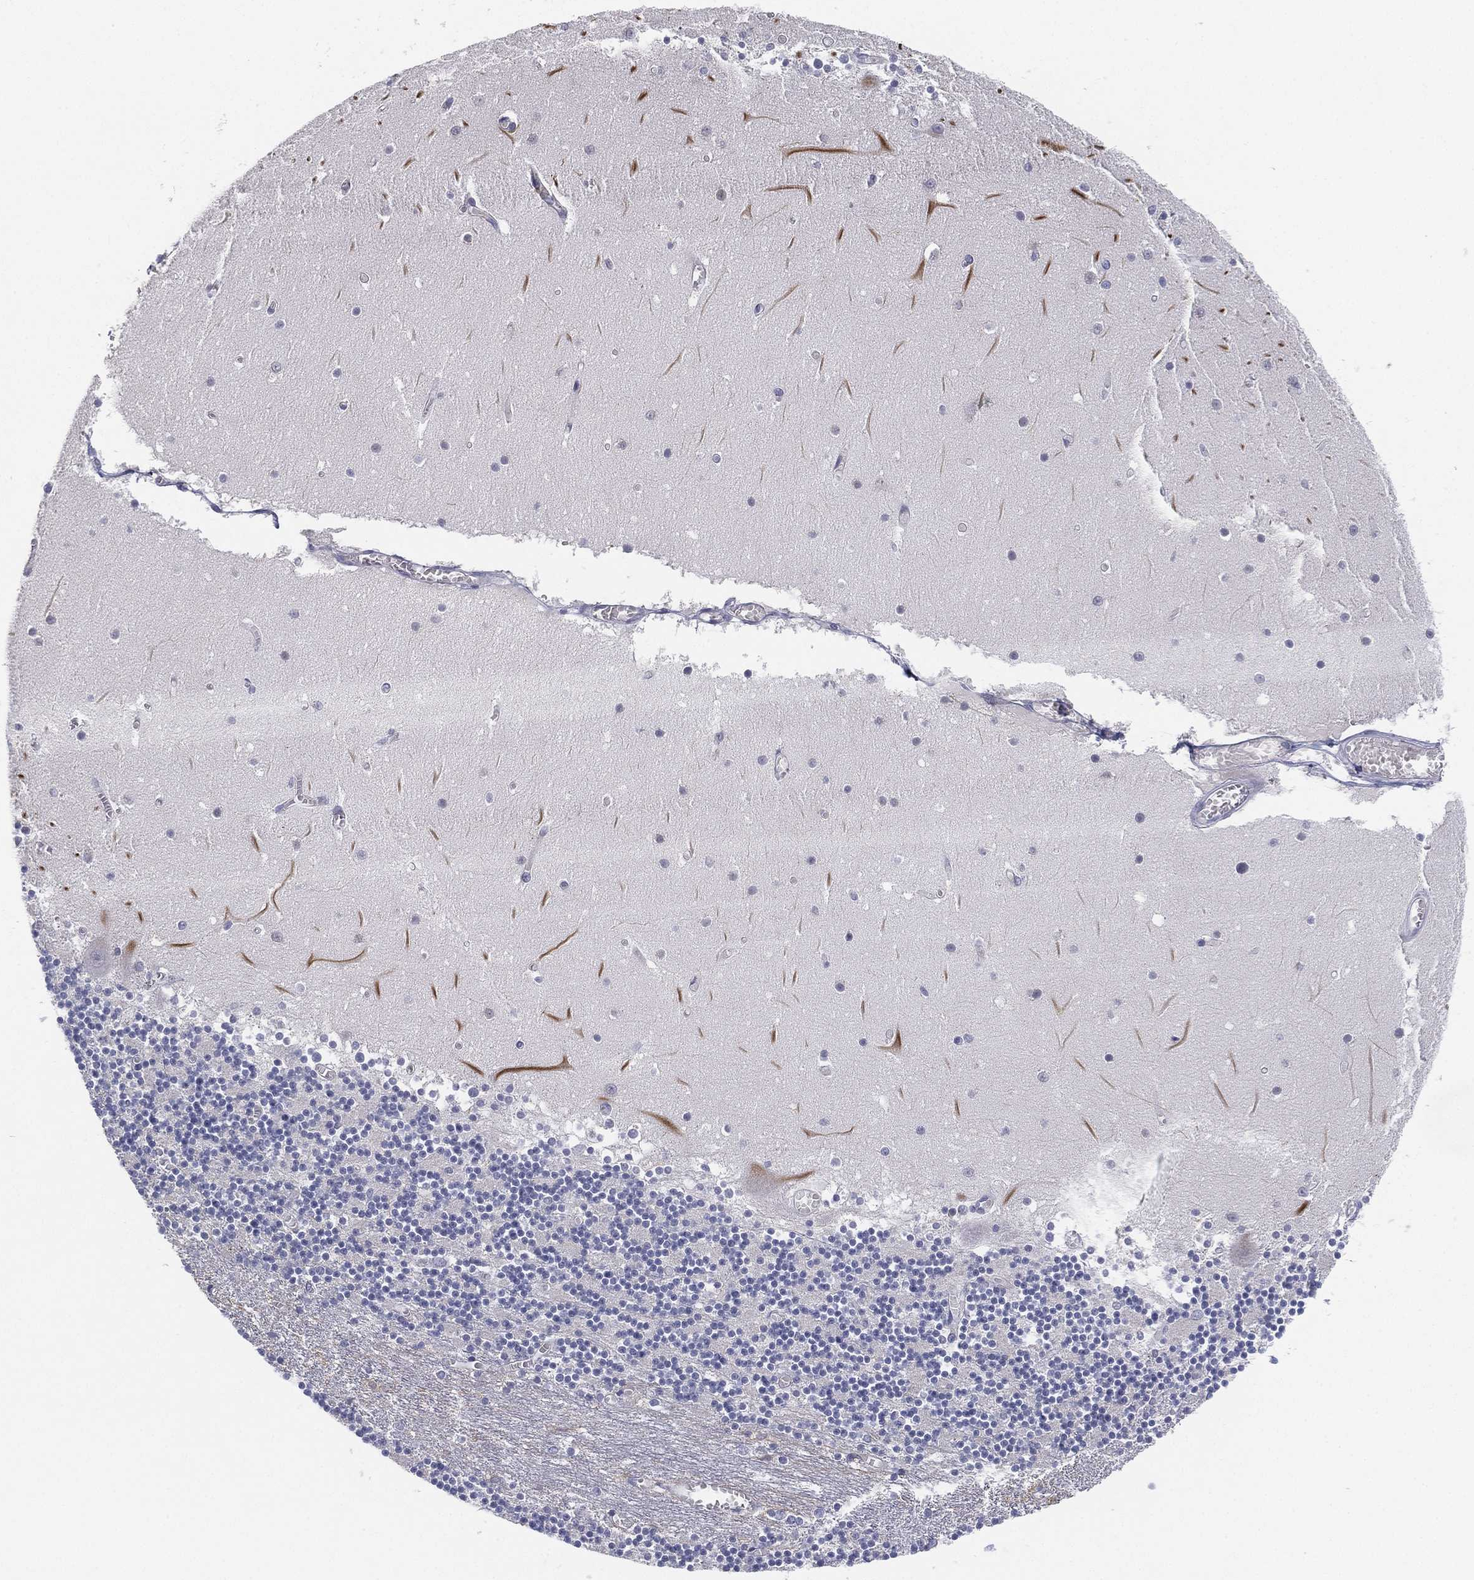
{"staining": {"intensity": "negative", "quantity": "none", "location": "none"}, "tissue": "cerebellum", "cell_type": "Cells in granular layer", "image_type": "normal", "snomed": [{"axis": "morphology", "description": "Normal tissue, NOS"}, {"axis": "topography", "description": "Cerebellum"}], "caption": "Immunohistochemistry (IHC) micrograph of normal cerebellum: human cerebellum stained with DAB shows no significant protein expression in cells in granular layer. (Stains: DAB immunohistochemistry (IHC) with hematoxylin counter stain, Microscopy: brightfield microscopy at high magnification).", "gene": "MLF1", "patient": {"sex": "female", "age": 28}}